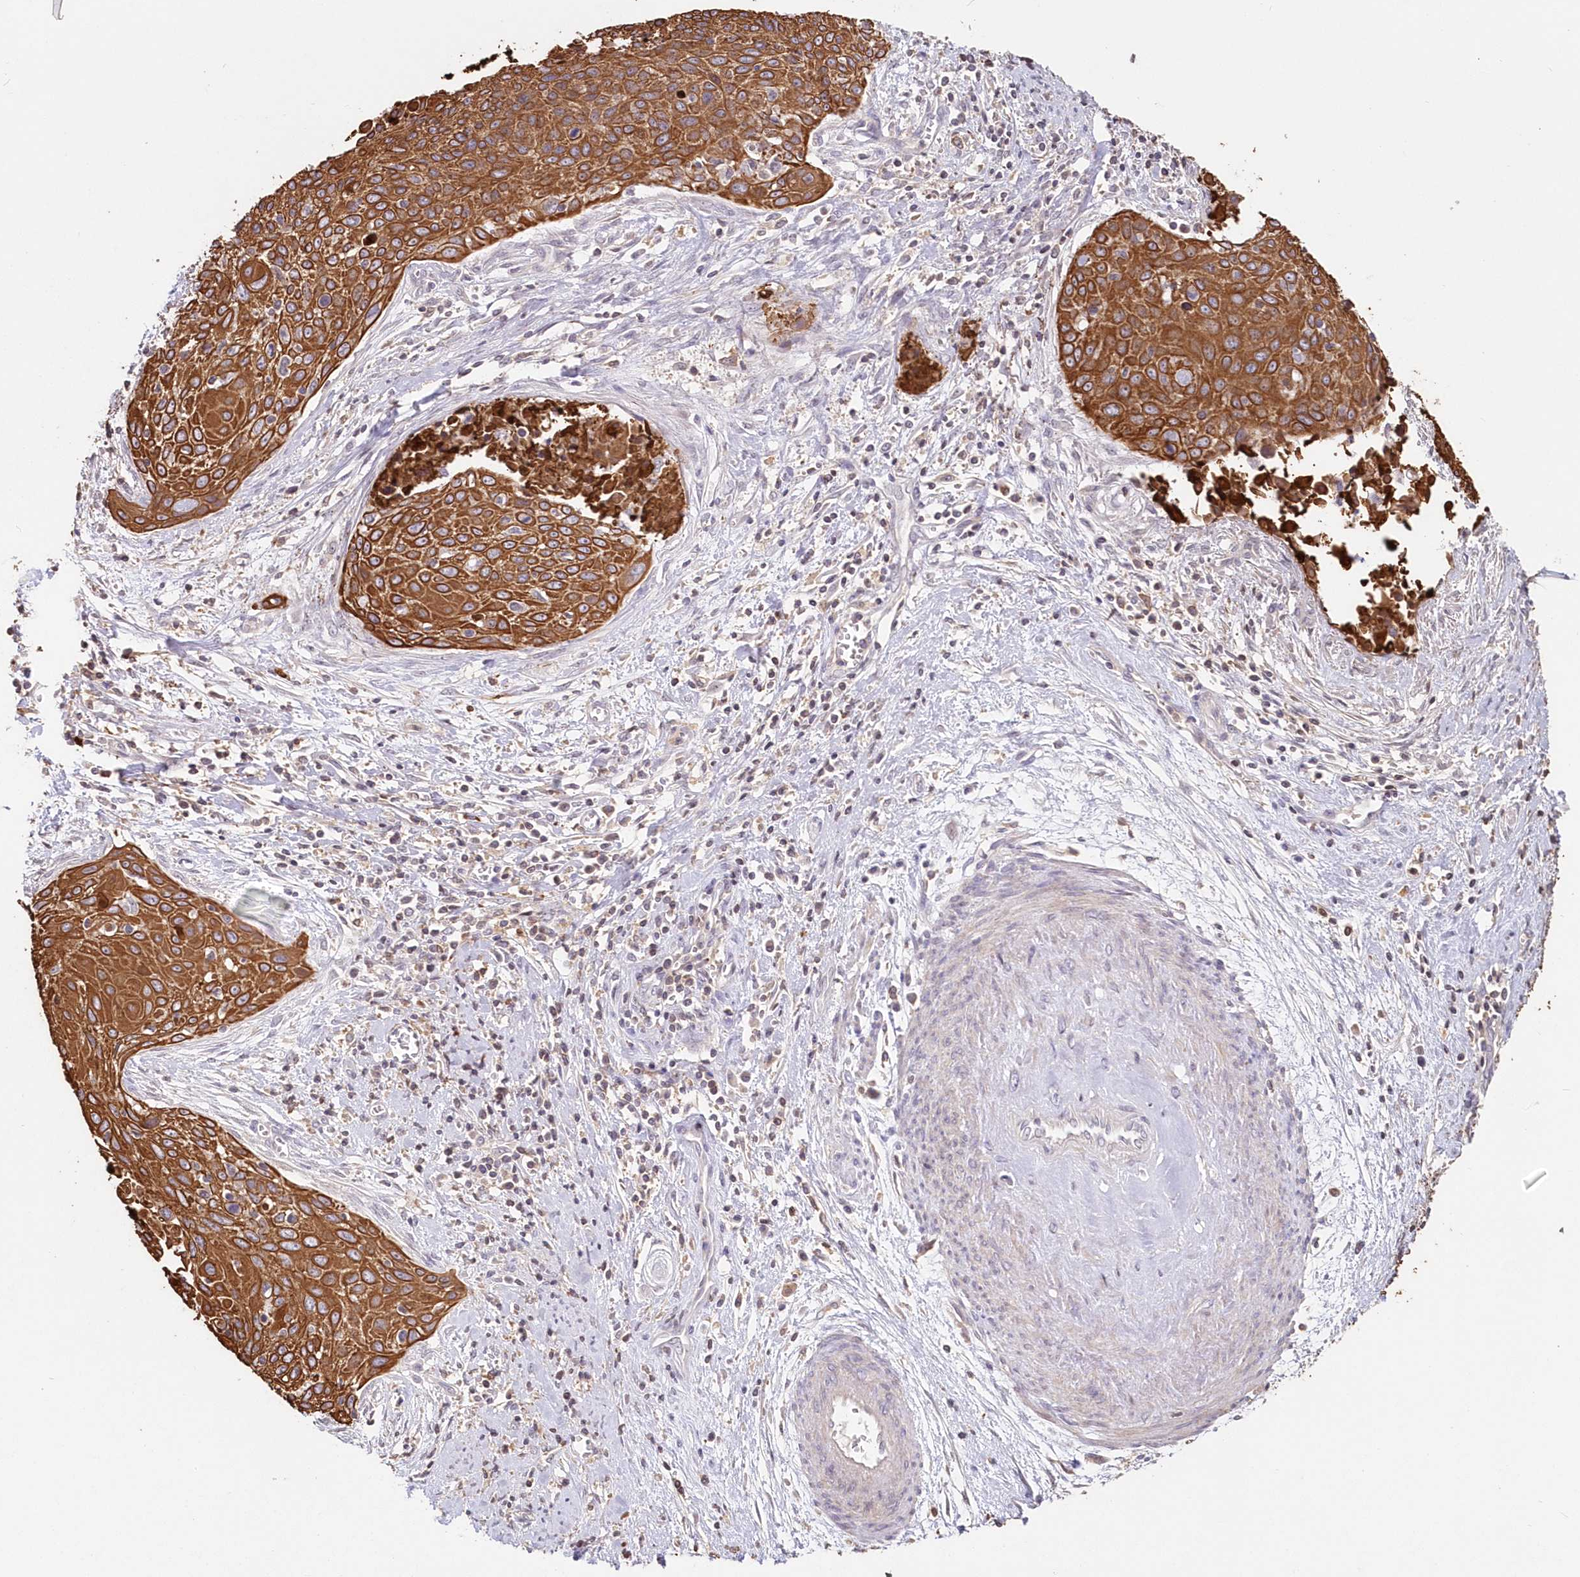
{"staining": {"intensity": "strong", "quantity": ">75%", "location": "cytoplasmic/membranous"}, "tissue": "cervical cancer", "cell_type": "Tumor cells", "image_type": "cancer", "snomed": [{"axis": "morphology", "description": "Squamous cell carcinoma, NOS"}, {"axis": "topography", "description": "Cervix"}], "caption": "Squamous cell carcinoma (cervical) tissue exhibits strong cytoplasmic/membranous expression in approximately >75% of tumor cells, visualized by immunohistochemistry.", "gene": "SNED1", "patient": {"sex": "female", "age": 55}}